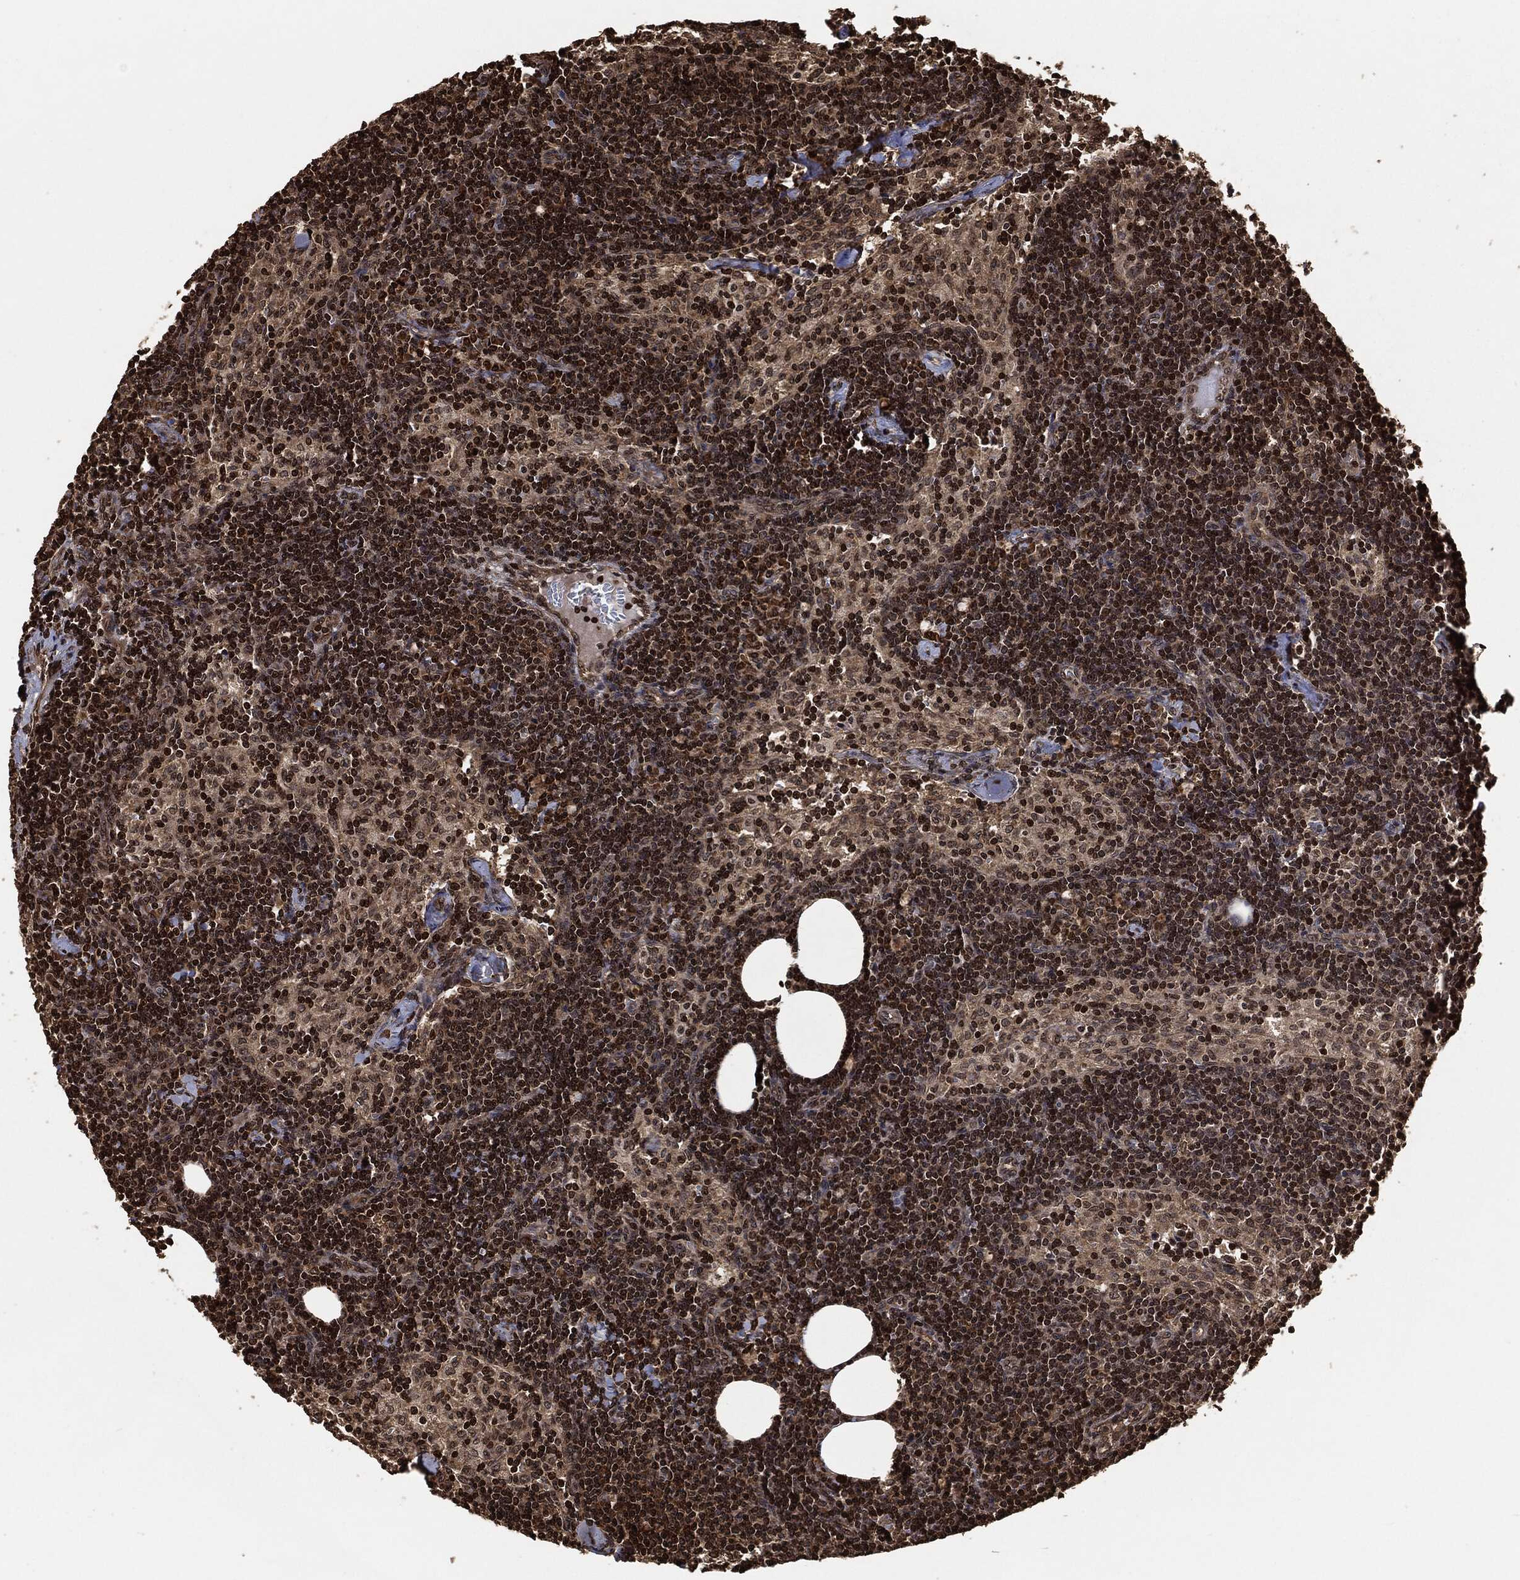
{"staining": {"intensity": "strong", "quantity": "25%-75%", "location": "nuclear"}, "tissue": "lymph node", "cell_type": "Non-germinal center cells", "image_type": "normal", "snomed": [{"axis": "morphology", "description": "Normal tissue, NOS"}, {"axis": "topography", "description": "Lymph node"}], "caption": "A photomicrograph showing strong nuclear expression in about 25%-75% of non-germinal center cells in normal lymph node, as visualized by brown immunohistochemical staining.", "gene": "PDK1", "patient": {"sex": "female", "age": 51}}